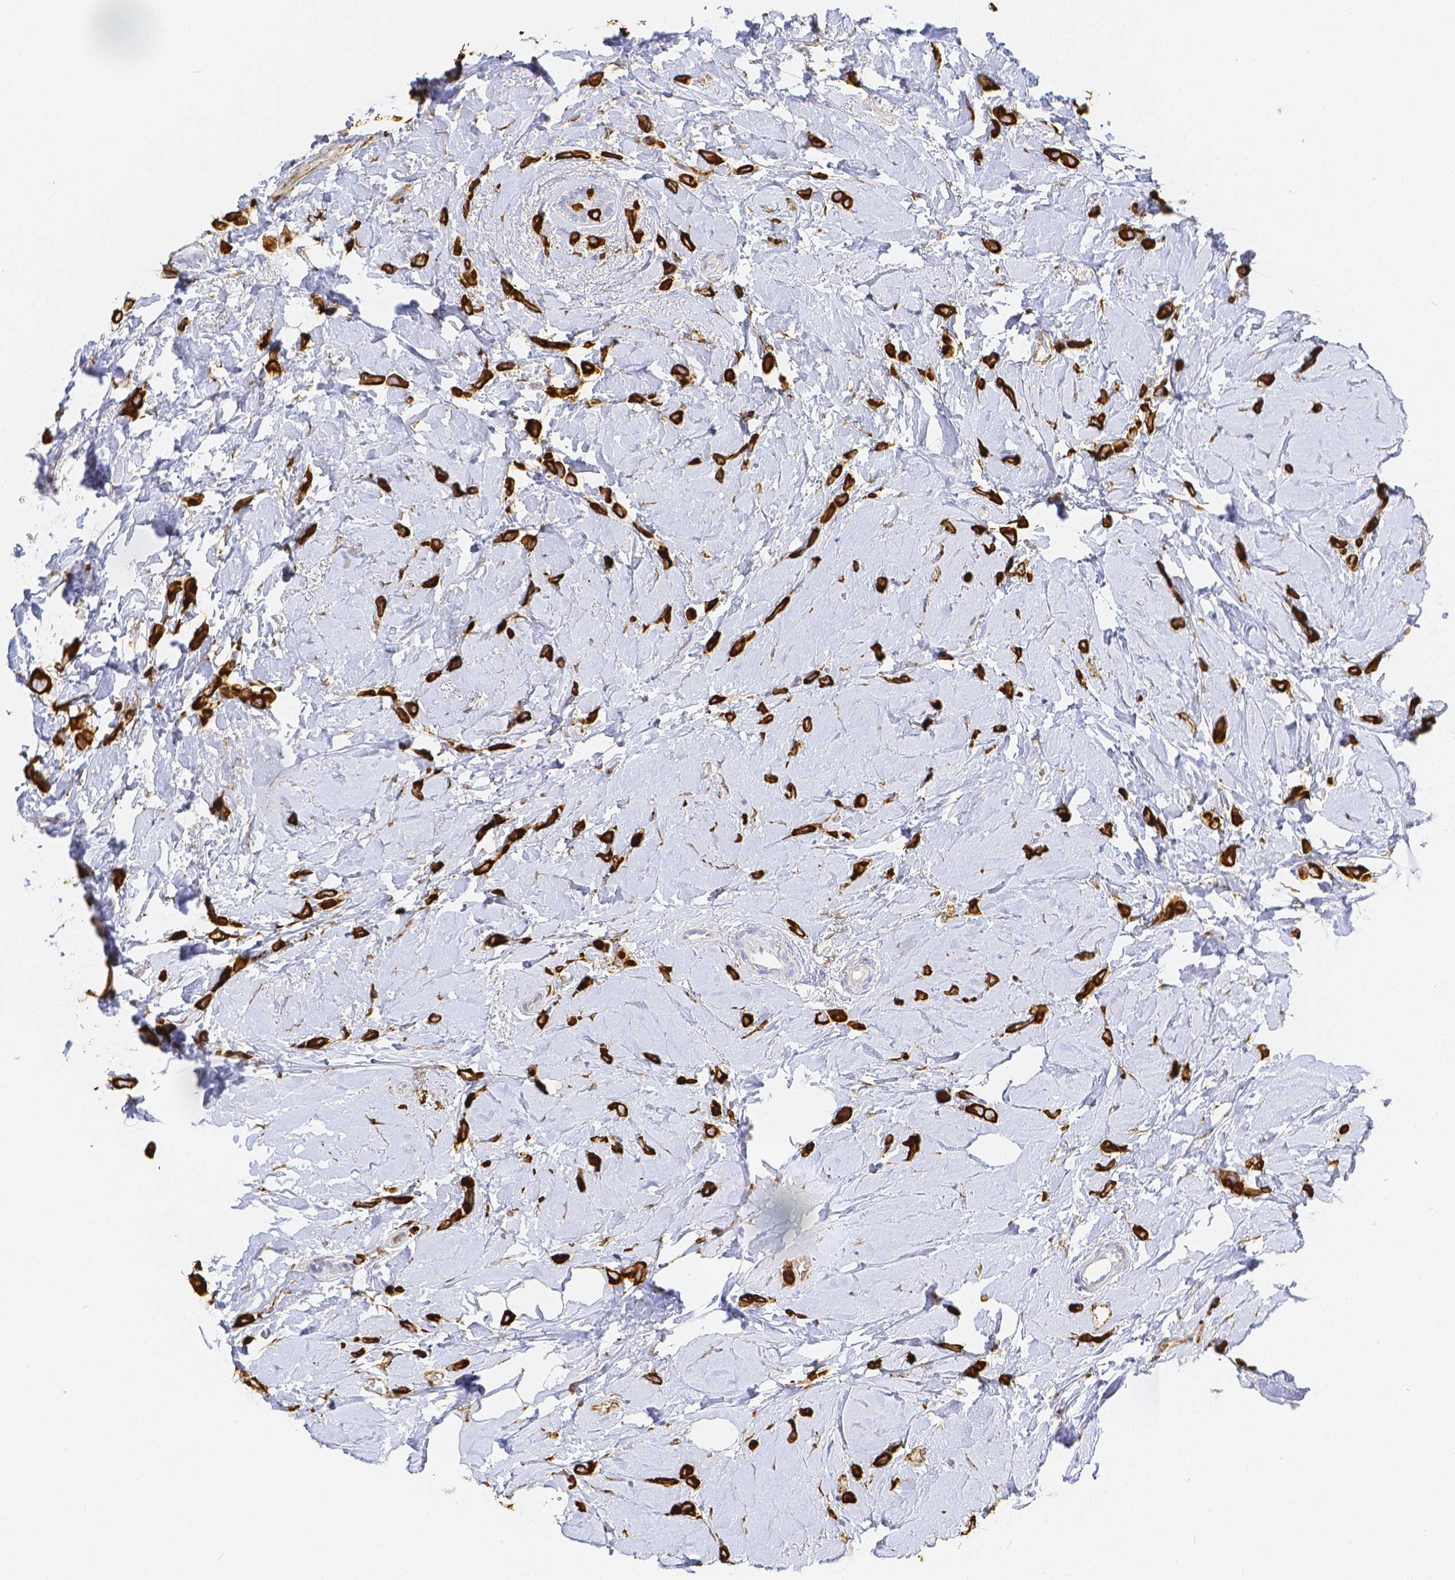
{"staining": {"intensity": "strong", "quantity": ">75%", "location": "cytoplasmic/membranous"}, "tissue": "breast cancer", "cell_type": "Tumor cells", "image_type": "cancer", "snomed": [{"axis": "morphology", "description": "Lobular carcinoma"}, {"axis": "topography", "description": "Breast"}], "caption": "Brown immunohistochemical staining in human lobular carcinoma (breast) displays strong cytoplasmic/membranous staining in about >75% of tumor cells. The protein is stained brown, and the nuclei are stained in blue (DAB IHC with brightfield microscopy, high magnification).", "gene": "SMURF1", "patient": {"sex": "female", "age": 66}}